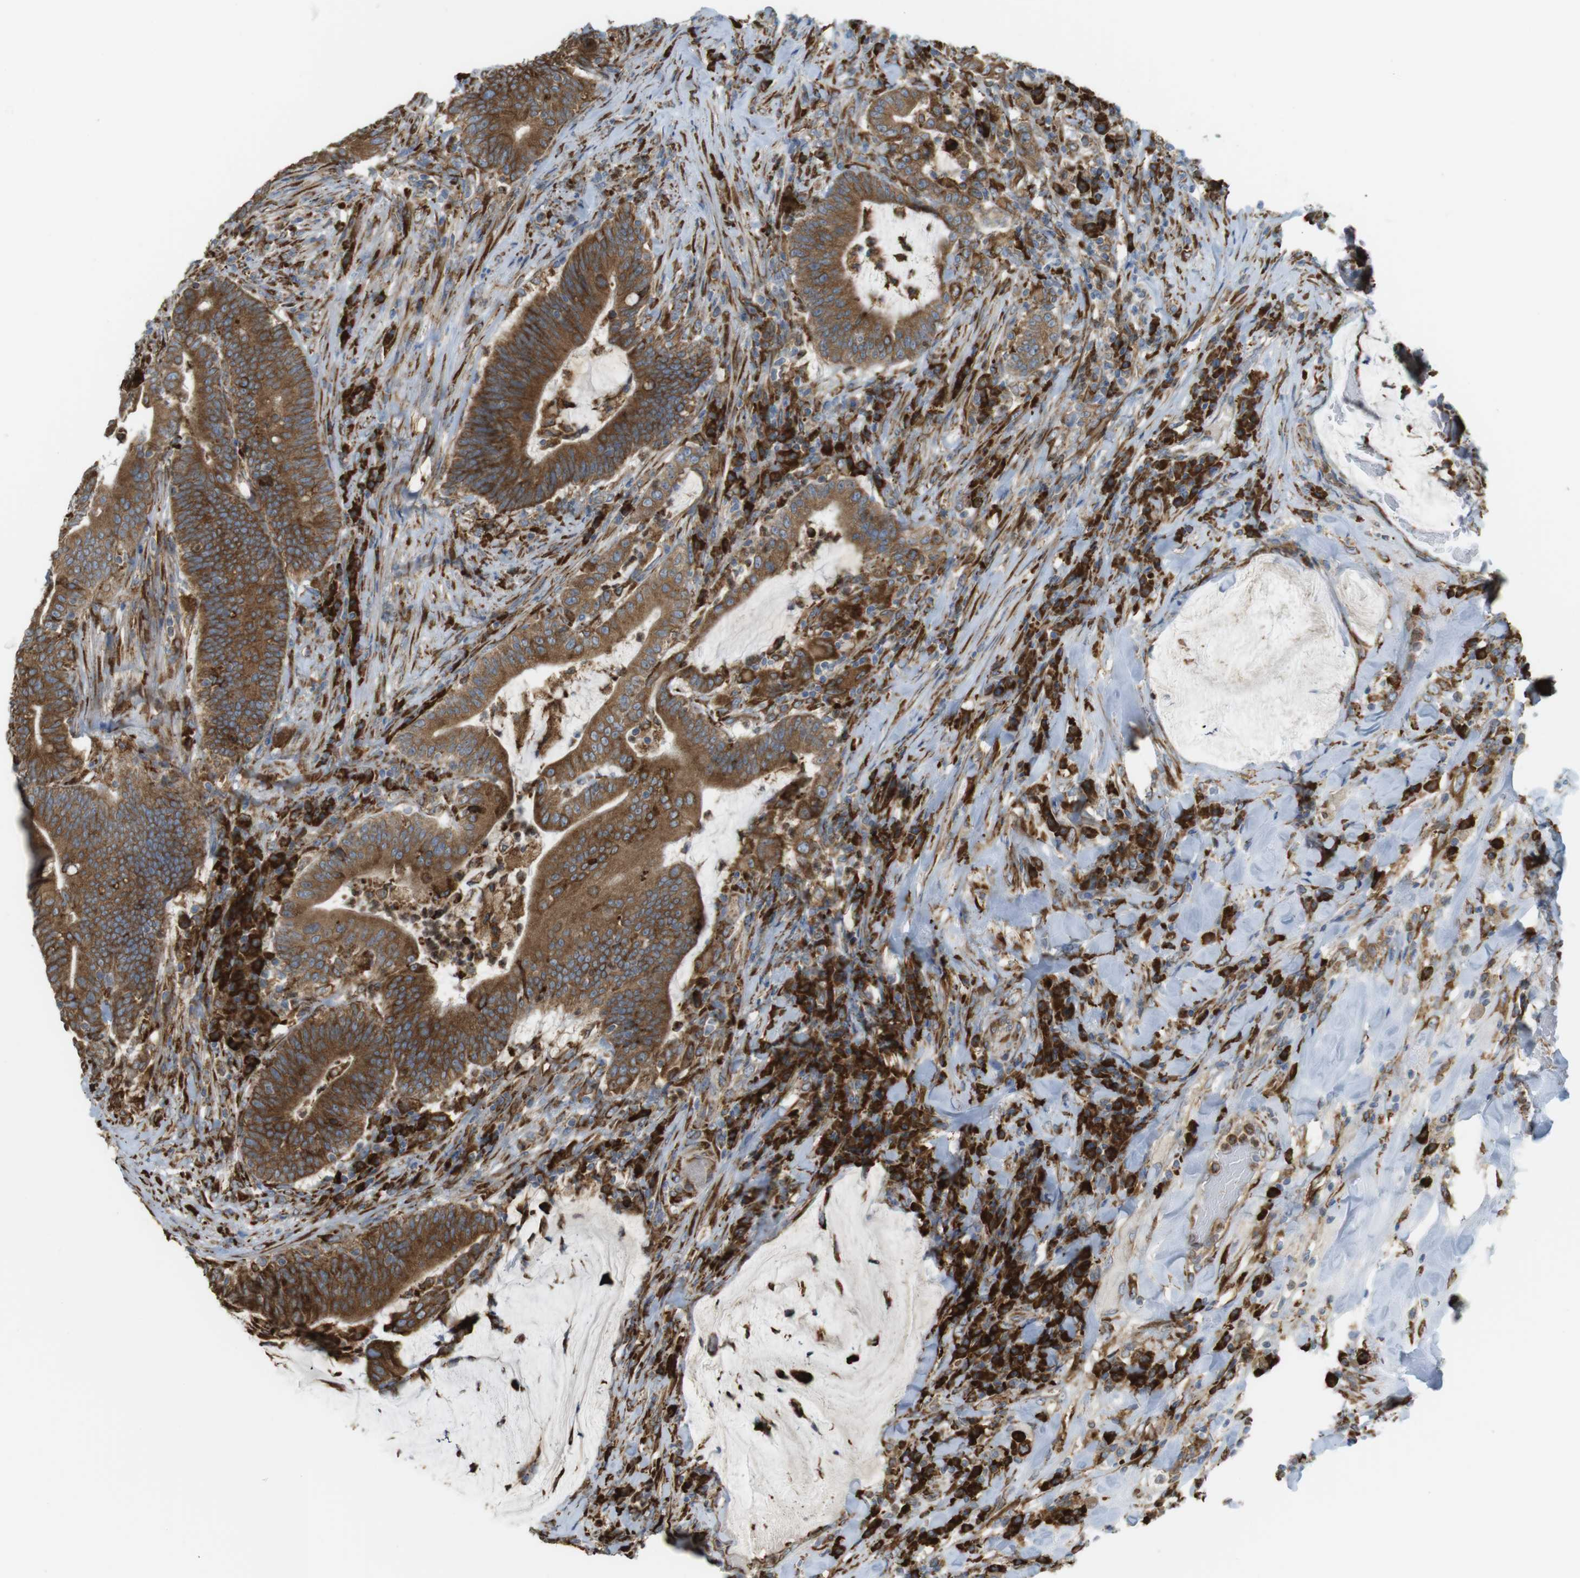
{"staining": {"intensity": "strong", "quantity": ">75%", "location": "cytoplasmic/membranous"}, "tissue": "colorectal cancer", "cell_type": "Tumor cells", "image_type": "cancer", "snomed": [{"axis": "morphology", "description": "Normal tissue, NOS"}, {"axis": "morphology", "description": "Adenocarcinoma, NOS"}, {"axis": "topography", "description": "Colon"}], "caption": "Immunohistochemistry (DAB) staining of human colorectal cancer (adenocarcinoma) exhibits strong cytoplasmic/membranous protein expression in approximately >75% of tumor cells.", "gene": "MBOAT2", "patient": {"sex": "female", "age": 66}}